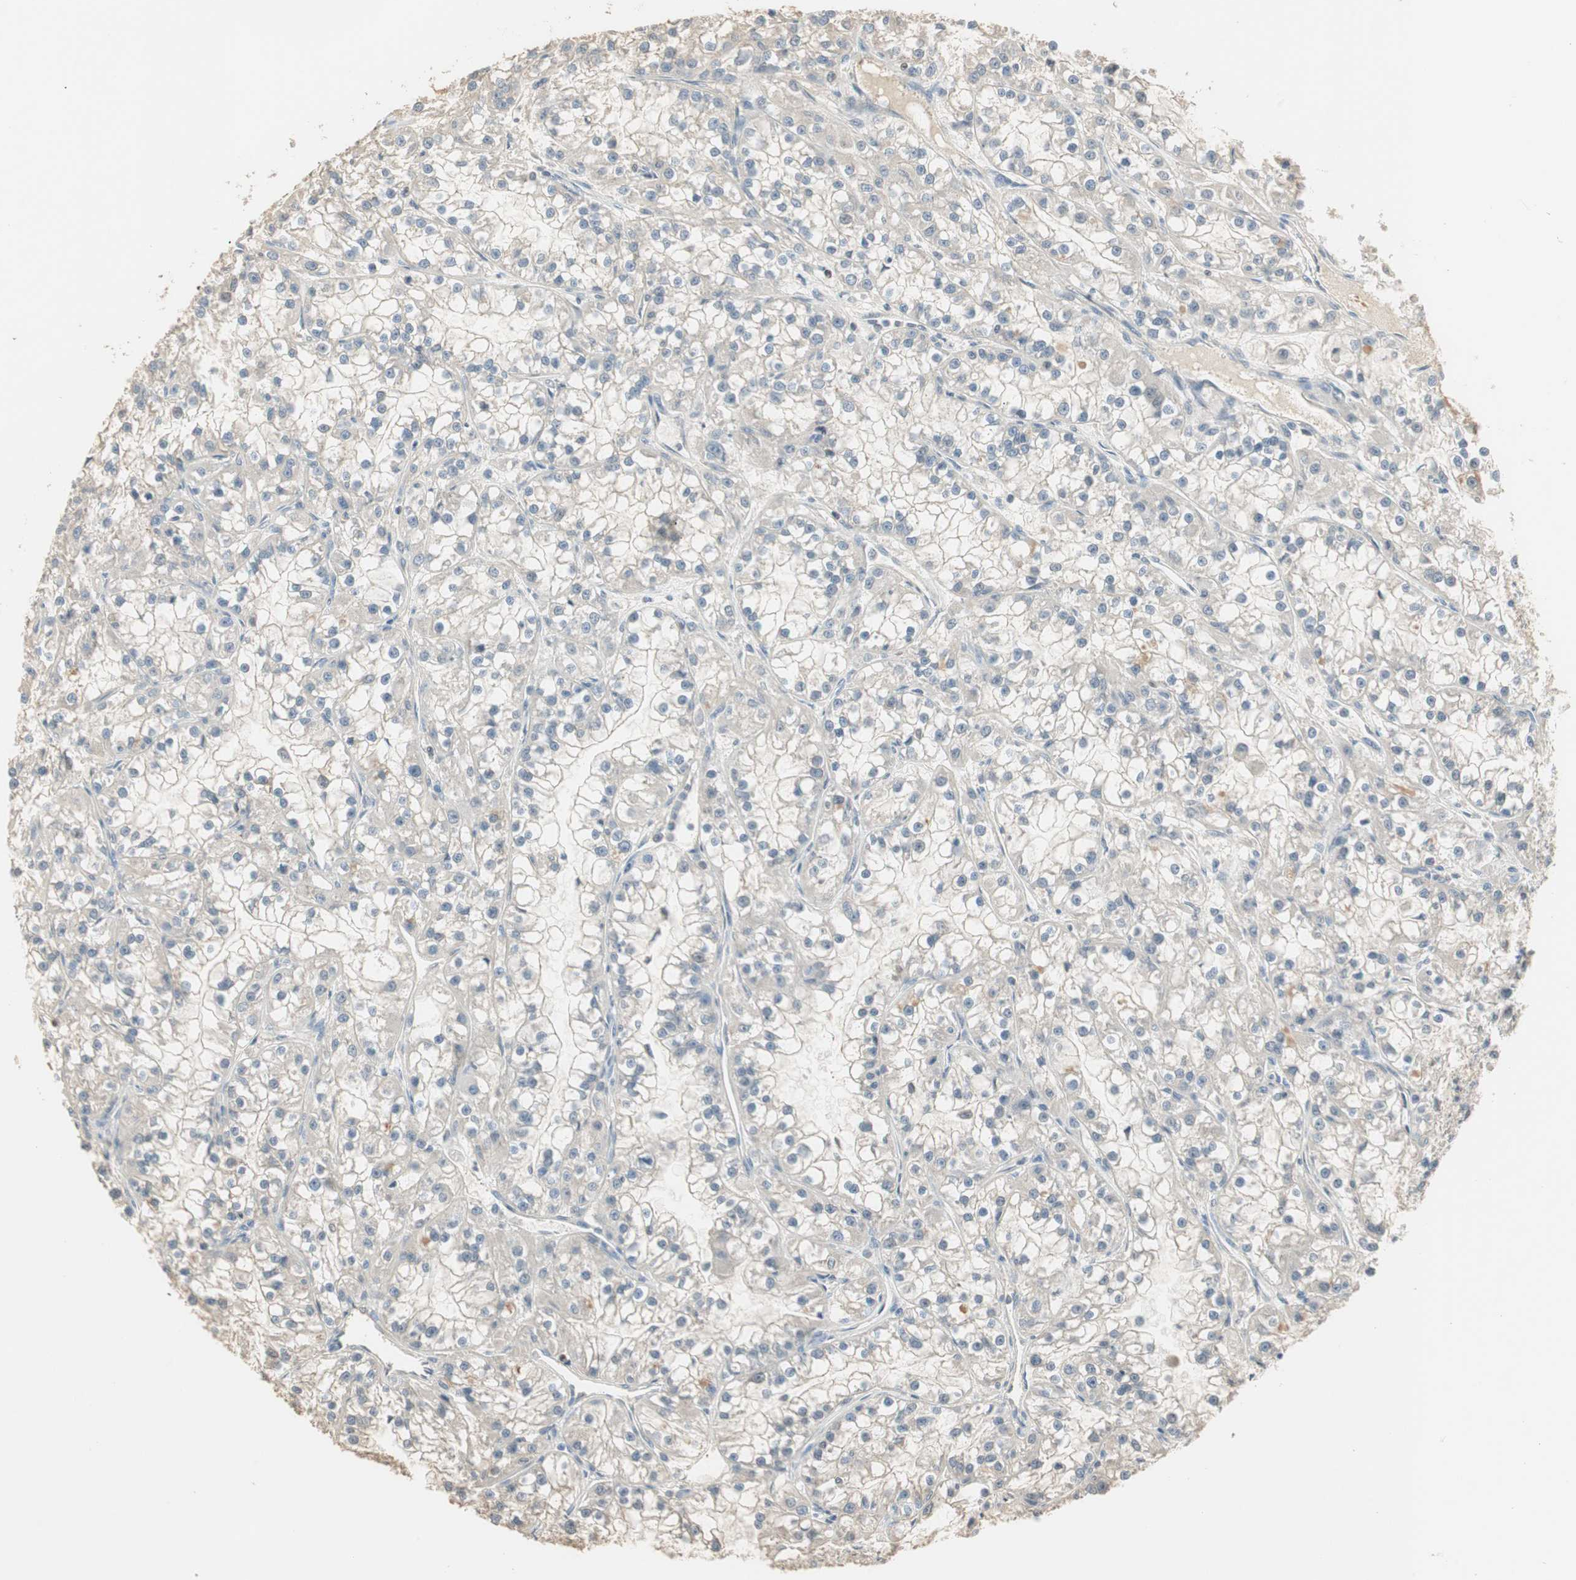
{"staining": {"intensity": "negative", "quantity": "none", "location": "none"}, "tissue": "renal cancer", "cell_type": "Tumor cells", "image_type": "cancer", "snomed": [{"axis": "morphology", "description": "Adenocarcinoma, NOS"}, {"axis": "topography", "description": "Kidney"}], "caption": "This is an immunohistochemistry (IHC) image of human renal cancer. There is no positivity in tumor cells.", "gene": "RUNX2", "patient": {"sex": "female", "age": 52}}